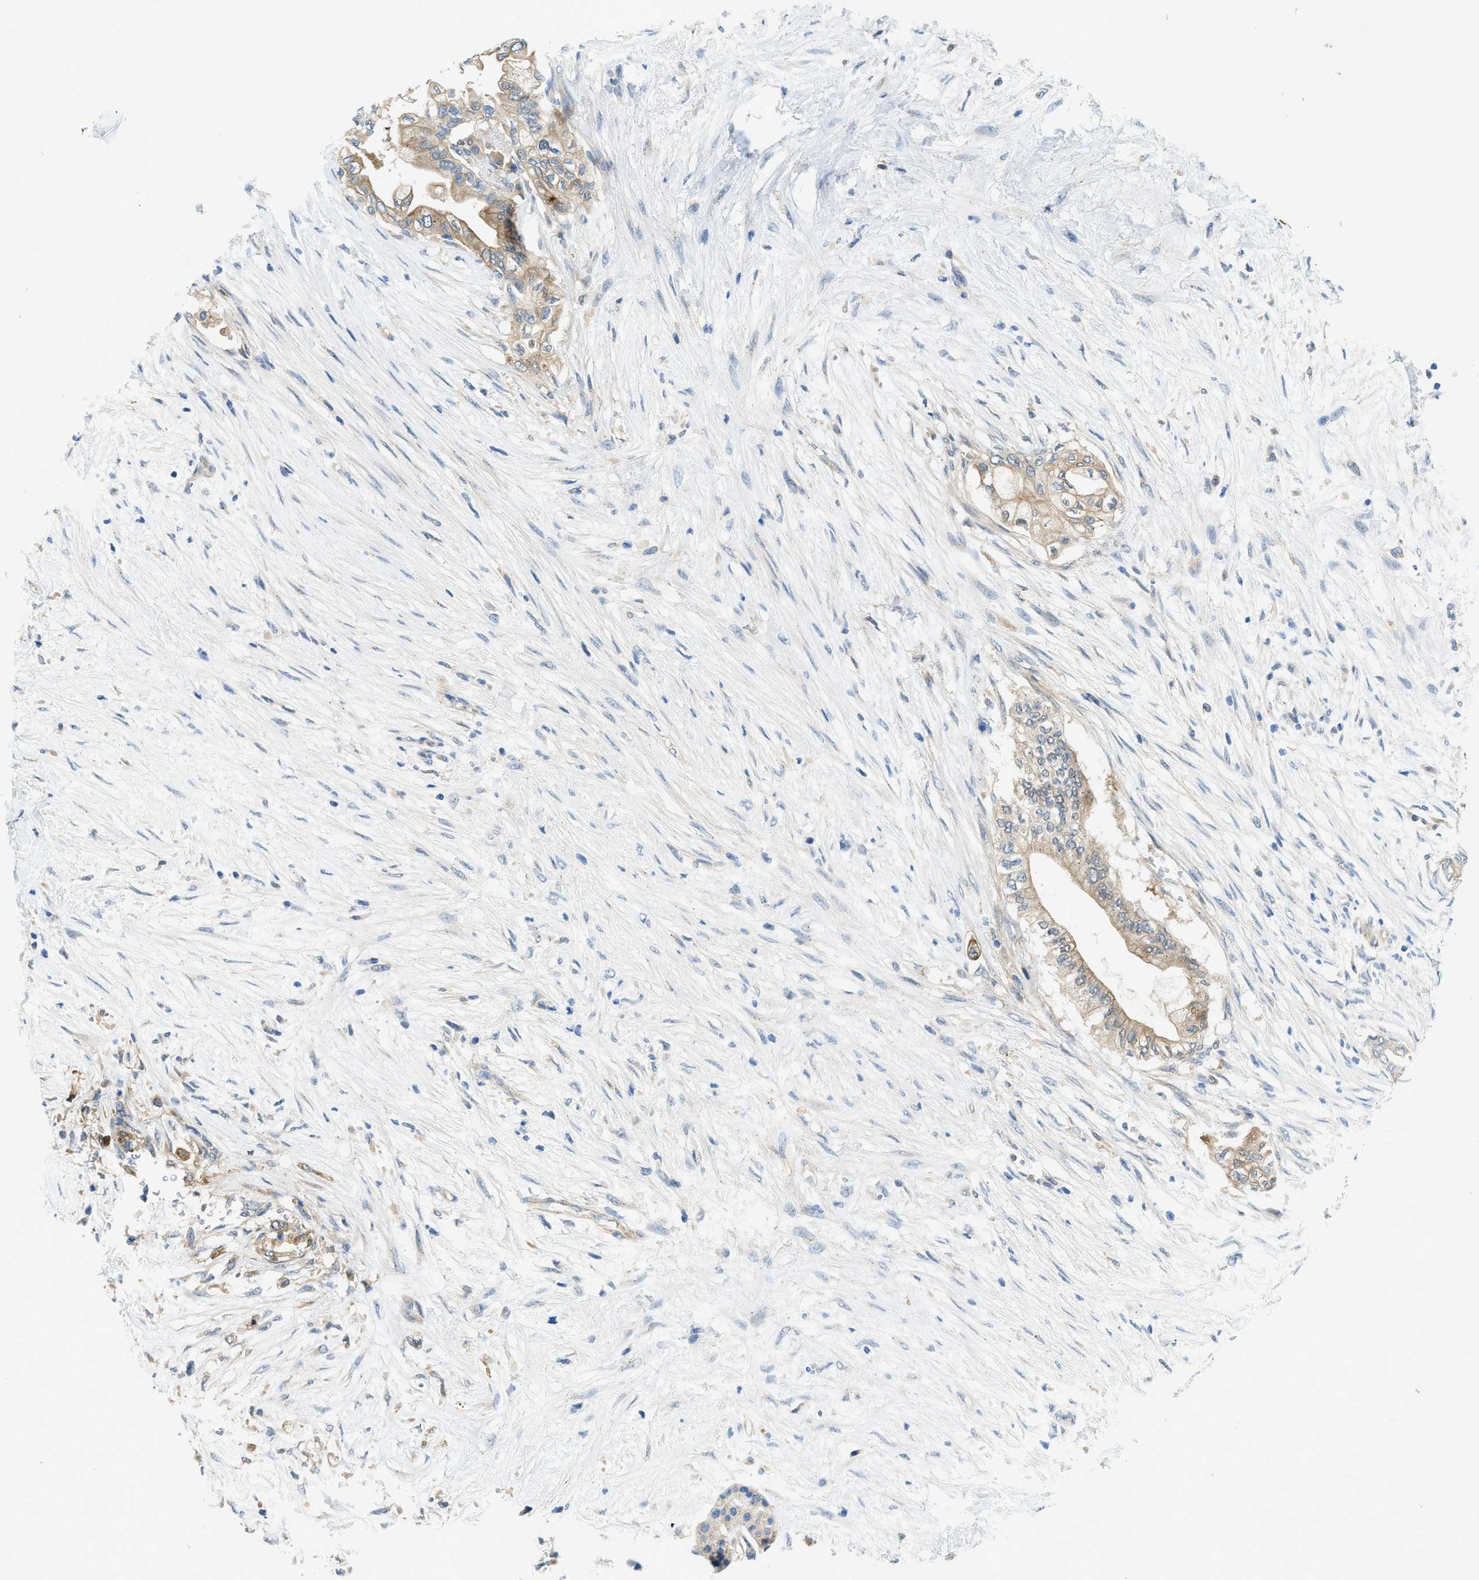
{"staining": {"intensity": "moderate", "quantity": "25%-75%", "location": "cytoplasmic/membranous"}, "tissue": "pancreatic cancer", "cell_type": "Tumor cells", "image_type": "cancer", "snomed": [{"axis": "morphology", "description": "Normal tissue, NOS"}, {"axis": "morphology", "description": "Adenocarcinoma, NOS"}, {"axis": "topography", "description": "Pancreas"}, {"axis": "topography", "description": "Duodenum"}], "caption": "This is an image of immunohistochemistry staining of pancreatic adenocarcinoma, which shows moderate positivity in the cytoplasmic/membranous of tumor cells.", "gene": "RIPK2", "patient": {"sex": "female", "age": 60}}